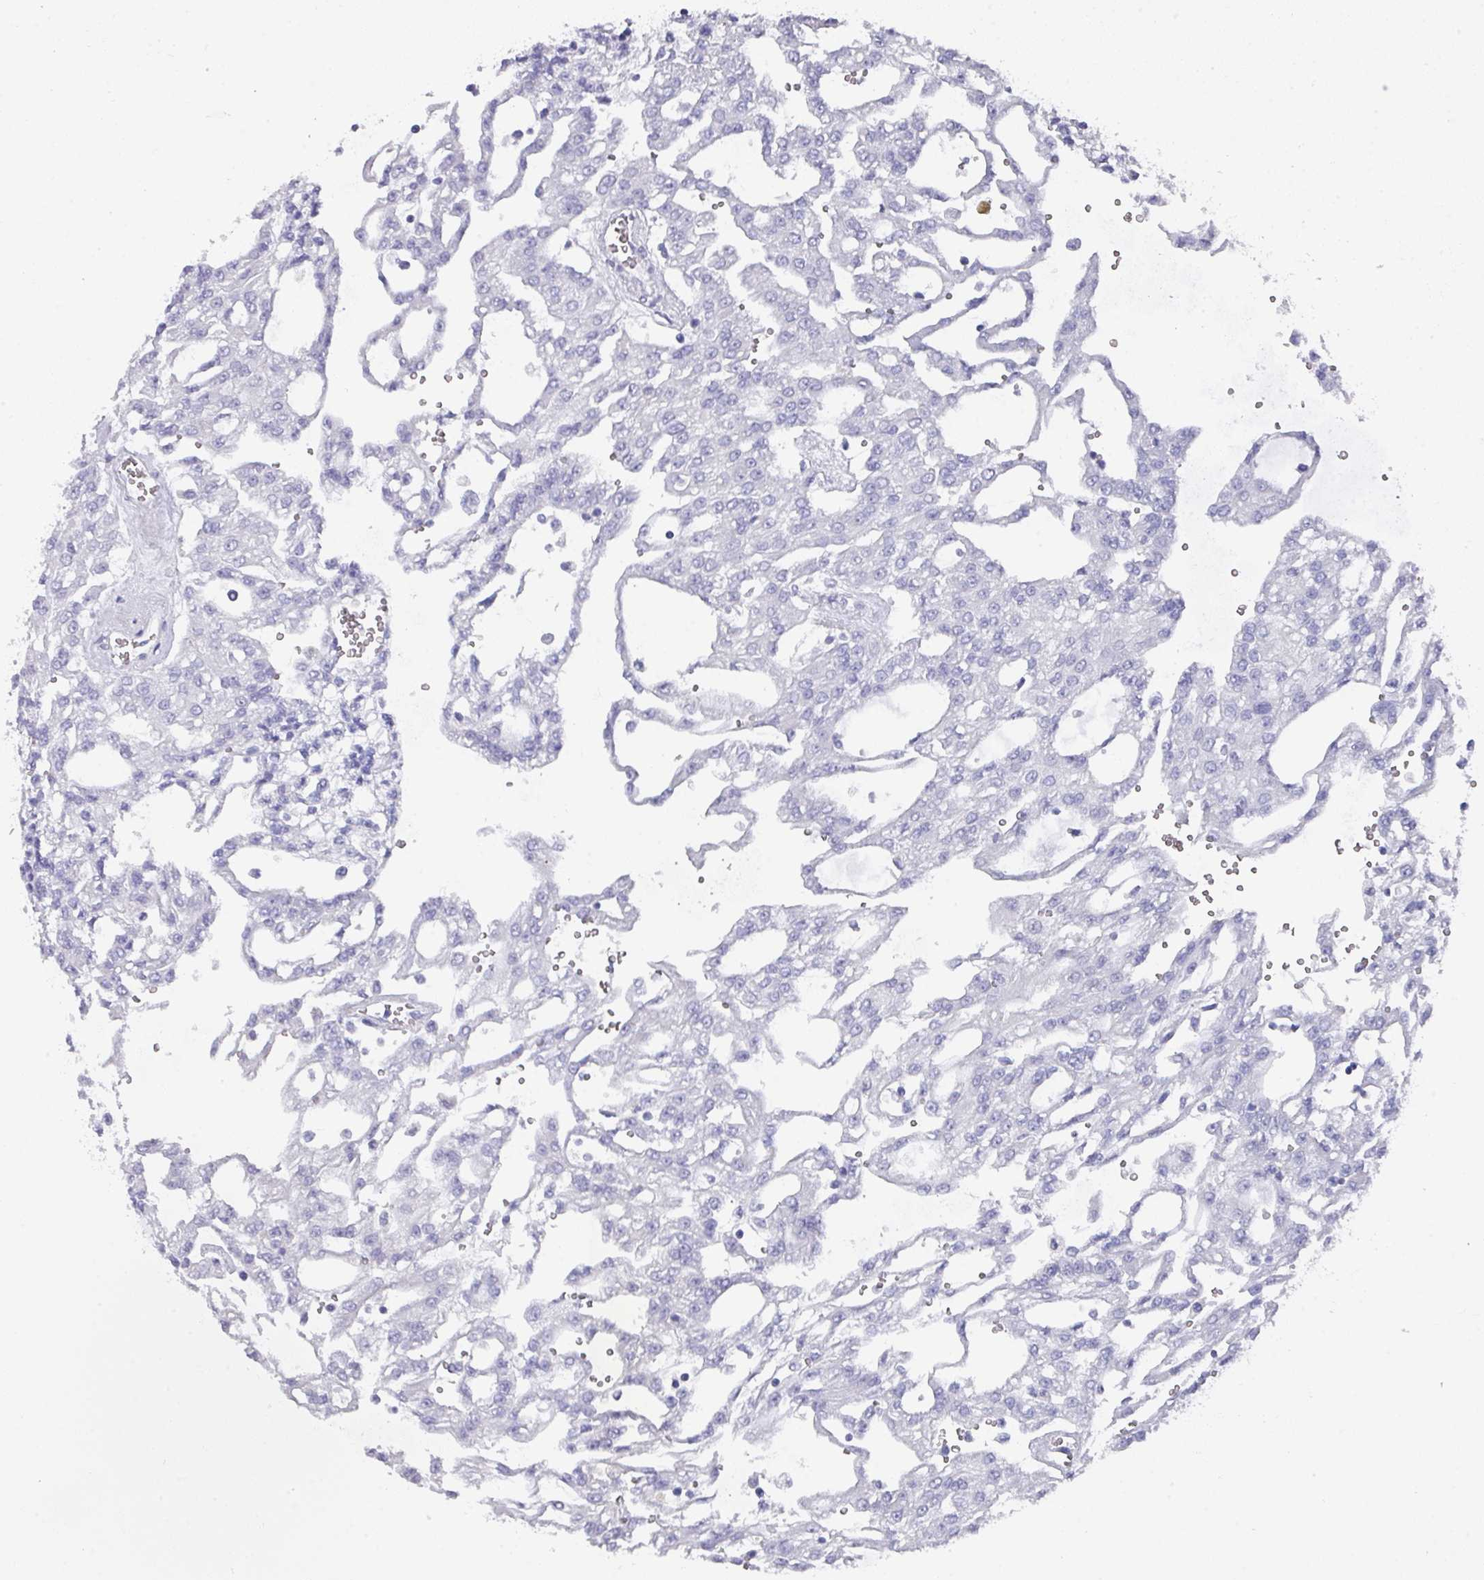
{"staining": {"intensity": "negative", "quantity": "none", "location": "none"}, "tissue": "renal cancer", "cell_type": "Tumor cells", "image_type": "cancer", "snomed": [{"axis": "morphology", "description": "Adenocarcinoma, NOS"}, {"axis": "topography", "description": "Kidney"}], "caption": "Renal adenocarcinoma stained for a protein using immunohistochemistry reveals no positivity tumor cells.", "gene": "PEX10", "patient": {"sex": "male", "age": 63}}